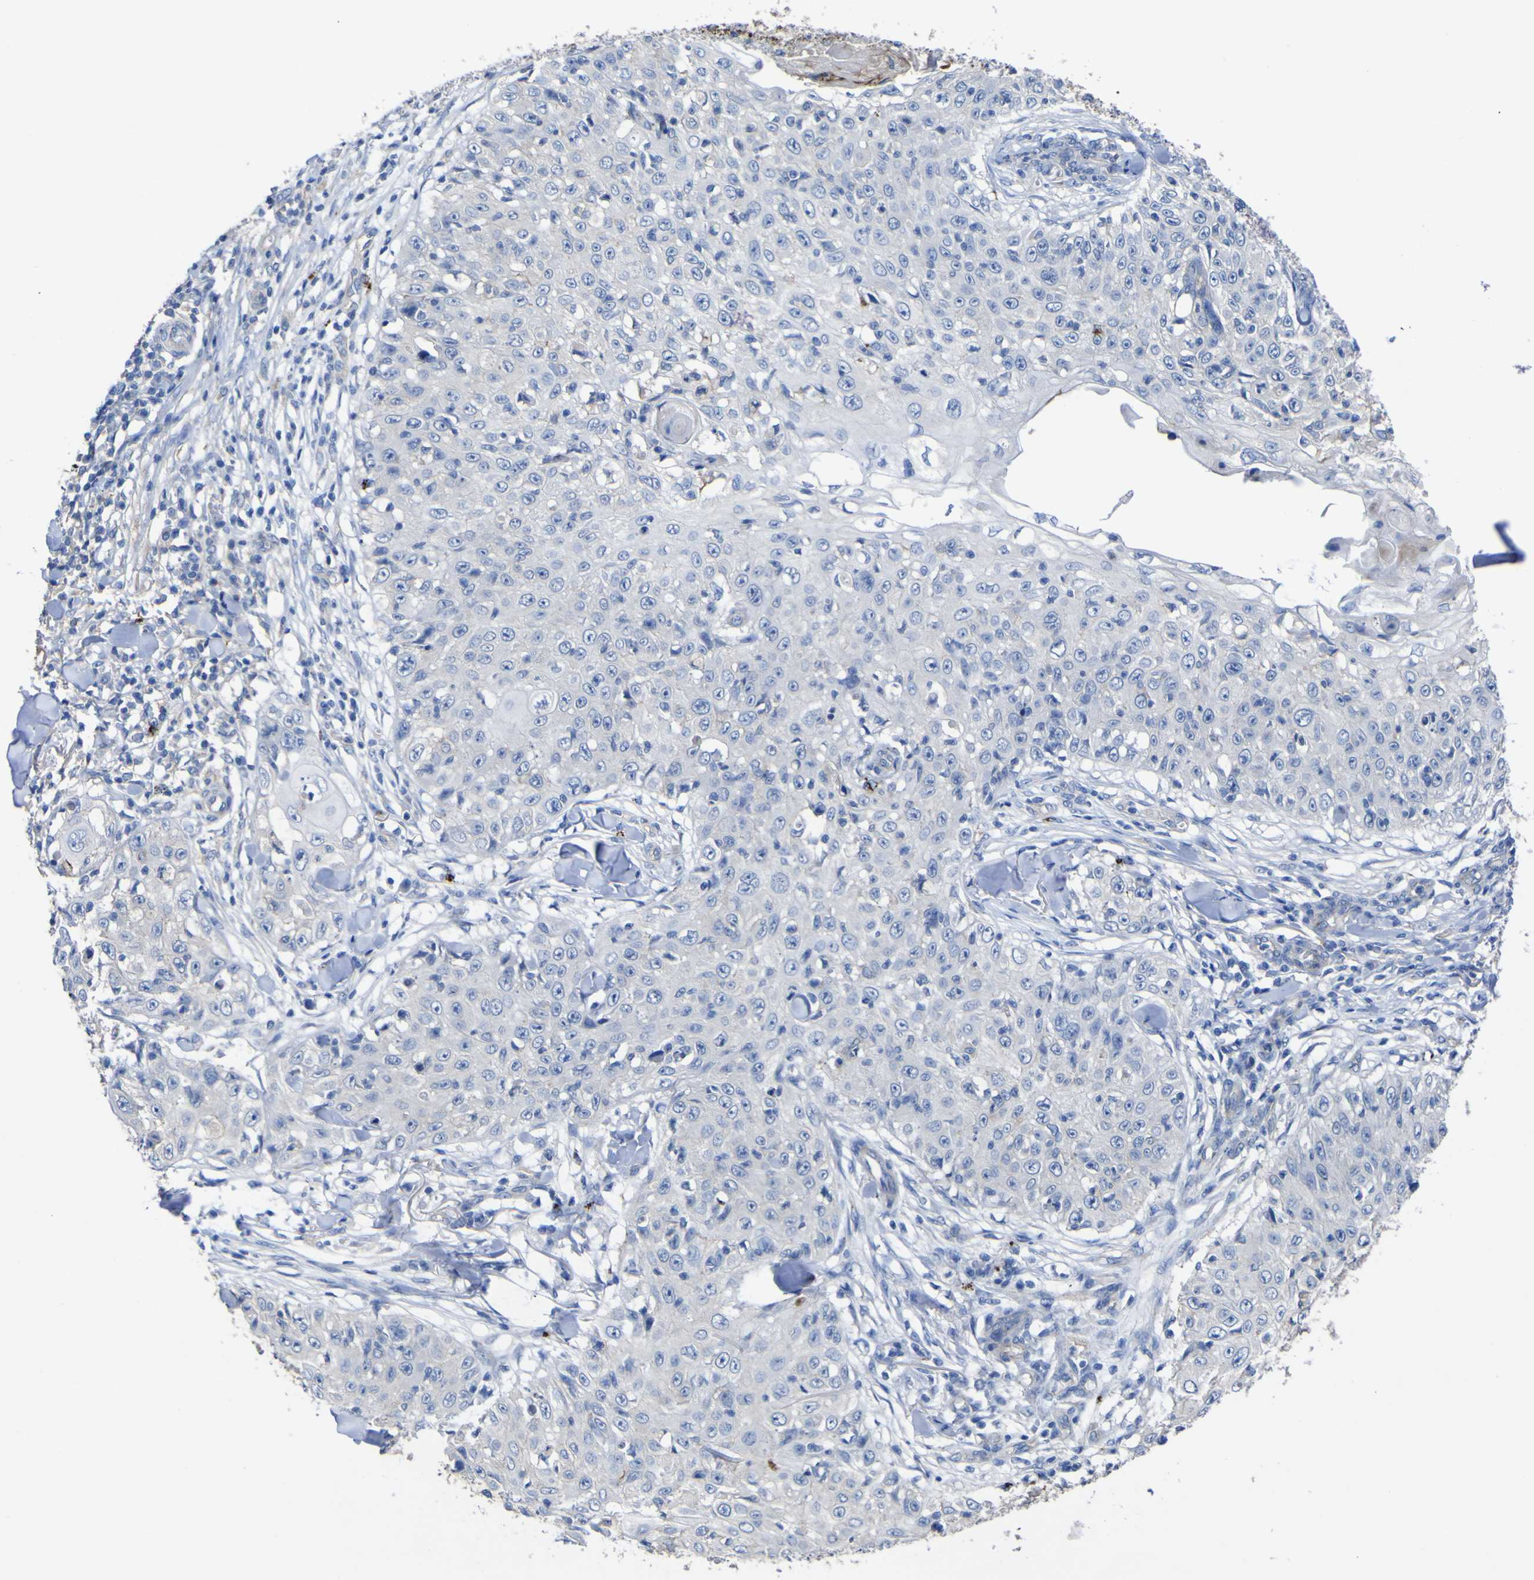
{"staining": {"intensity": "negative", "quantity": "none", "location": "none"}, "tissue": "skin cancer", "cell_type": "Tumor cells", "image_type": "cancer", "snomed": [{"axis": "morphology", "description": "Squamous cell carcinoma, NOS"}, {"axis": "topography", "description": "Skin"}], "caption": "This is an immunohistochemistry (IHC) histopathology image of skin cancer (squamous cell carcinoma). There is no staining in tumor cells.", "gene": "AGO4", "patient": {"sex": "male", "age": 86}}